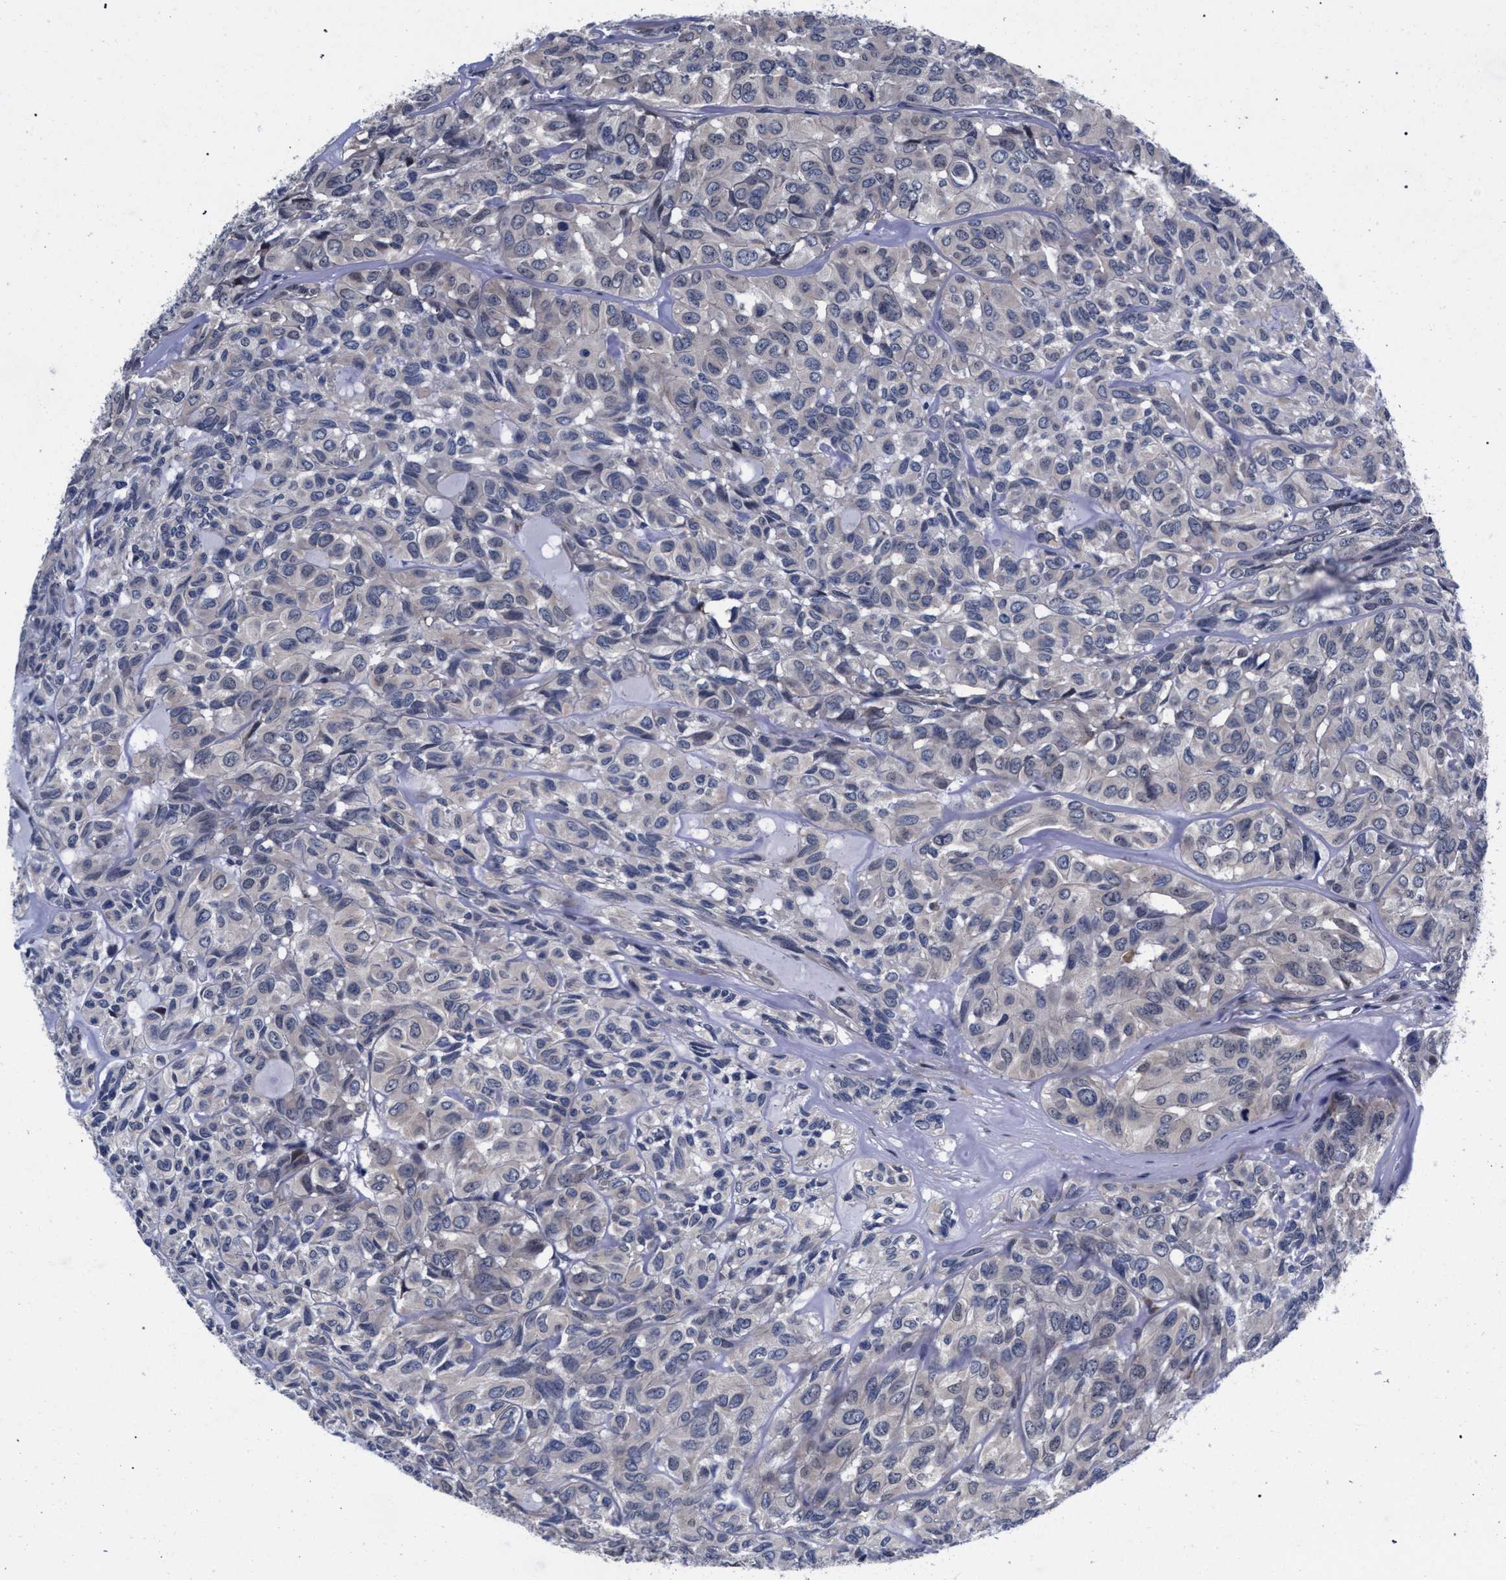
{"staining": {"intensity": "negative", "quantity": "none", "location": "none"}, "tissue": "head and neck cancer", "cell_type": "Tumor cells", "image_type": "cancer", "snomed": [{"axis": "morphology", "description": "Adenocarcinoma, NOS"}, {"axis": "topography", "description": "Salivary gland, NOS"}, {"axis": "topography", "description": "Head-Neck"}], "caption": "Immunohistochemistry photomicrograph of neoplastic tissue: human head and neck cancer stained with DAB (3,3'-diaminobenzidine) exhibits no significant protein positivity in tumor cells. Nuclei are stained in blue.", "gene": "ZNF462", "patient": {"sex": "female", "age": 76}}